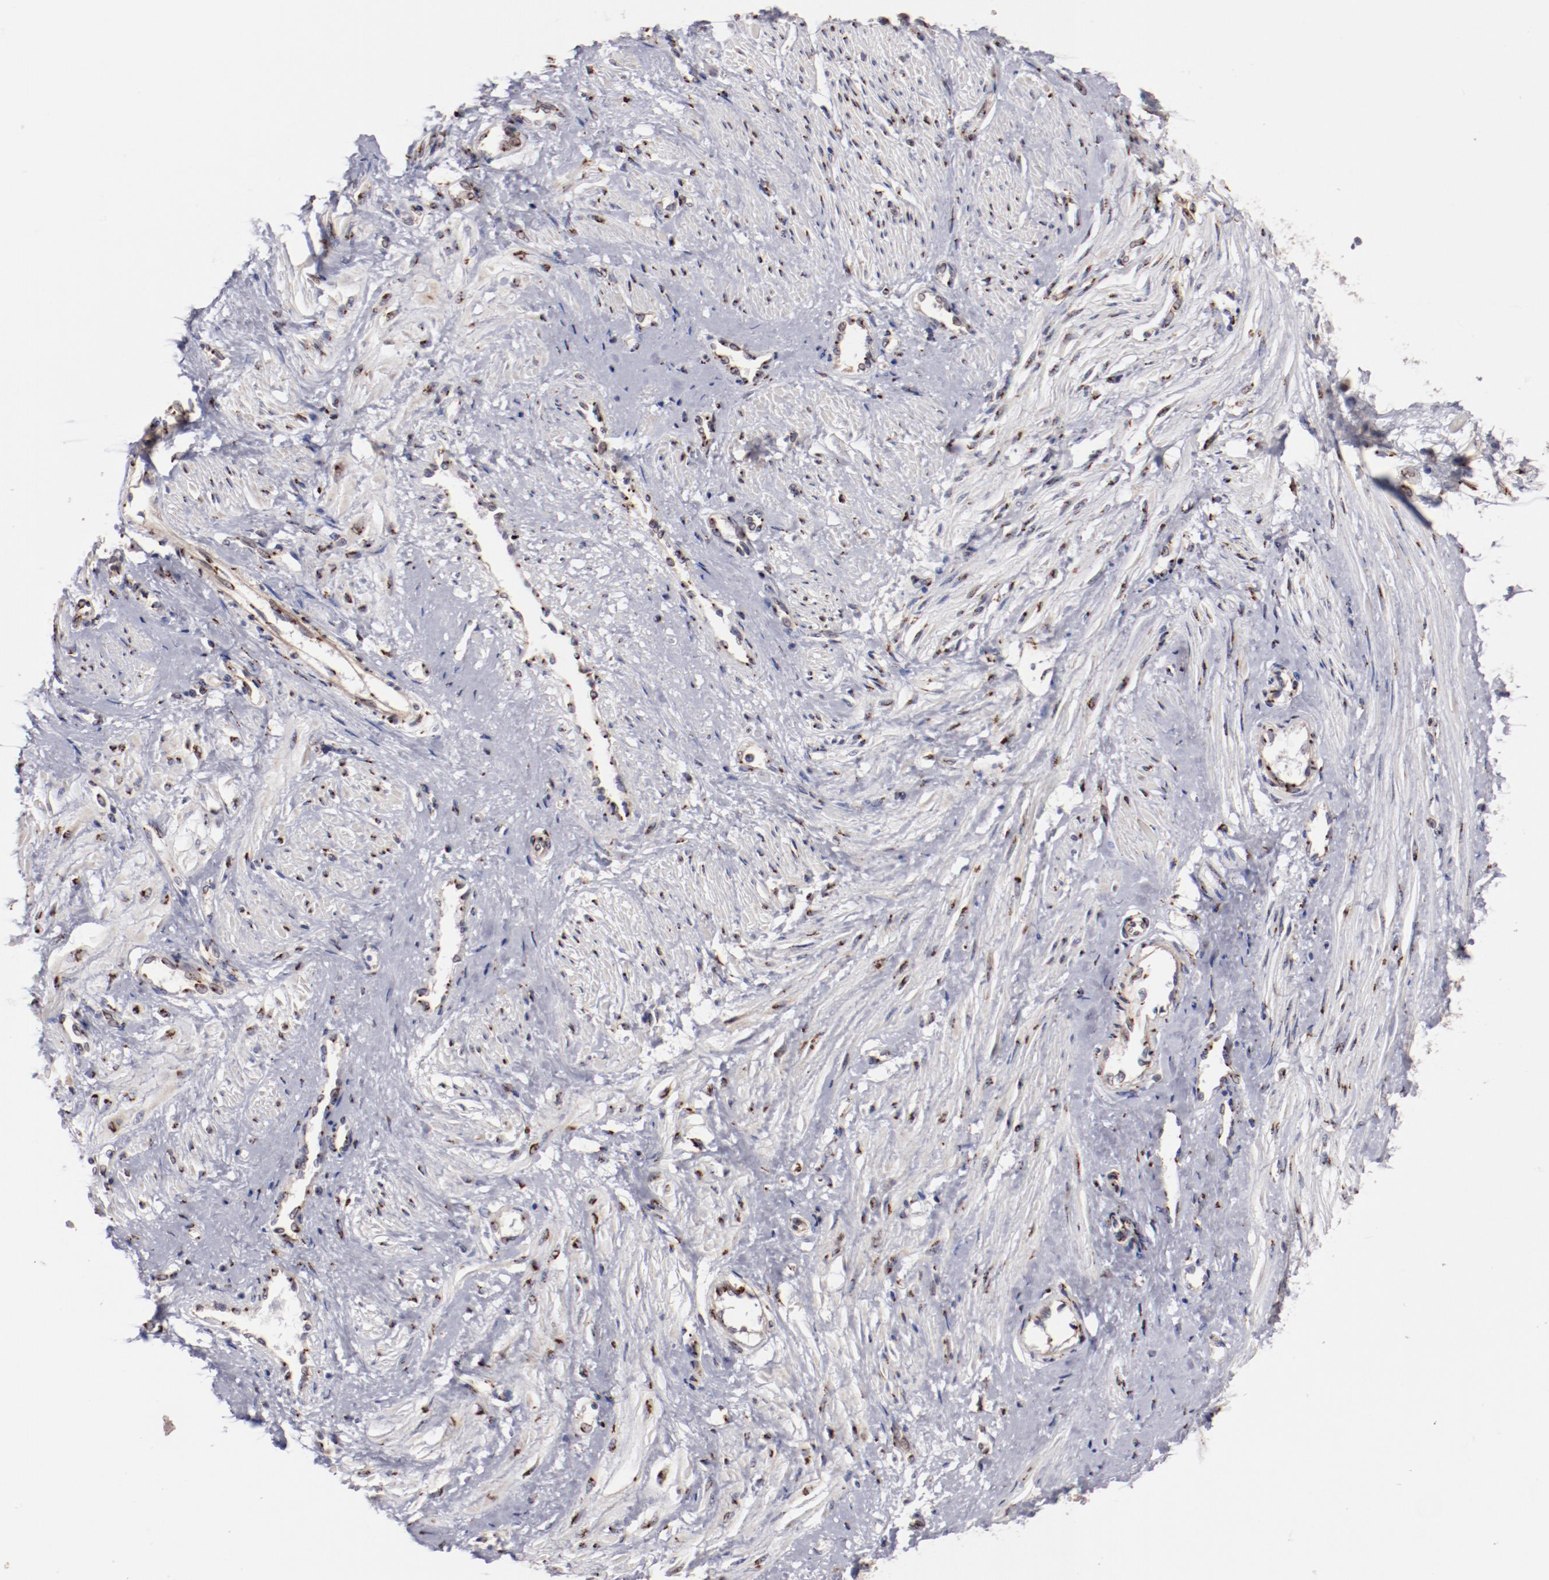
{"staining": {"intensity": "moderate", "quantity": "25%-75%", "location": "cytoplasmic/membranous"}, "tissue": "smooth muscle", "cell_type": "Smooth muscle cells", "image_type": "normal", "snomed": [{"axis": "morphology", "description": "Normal tissue, NOS"}, {"axis": "topography", "description": "Smooth muscle"}, {"axis": "topography", "description": "Uterus"}], "caption": "Smooth muscle stained with DAB (3,3'-diaminobenzidine) immunohistochemistry exhibits medium levels of moderate cytoplasmic/membranous positivity in approximately 25%-75% of smooth muscle cells.", "gene": "GOLIM4", "patient": {"sex": "female", "age": 39}}